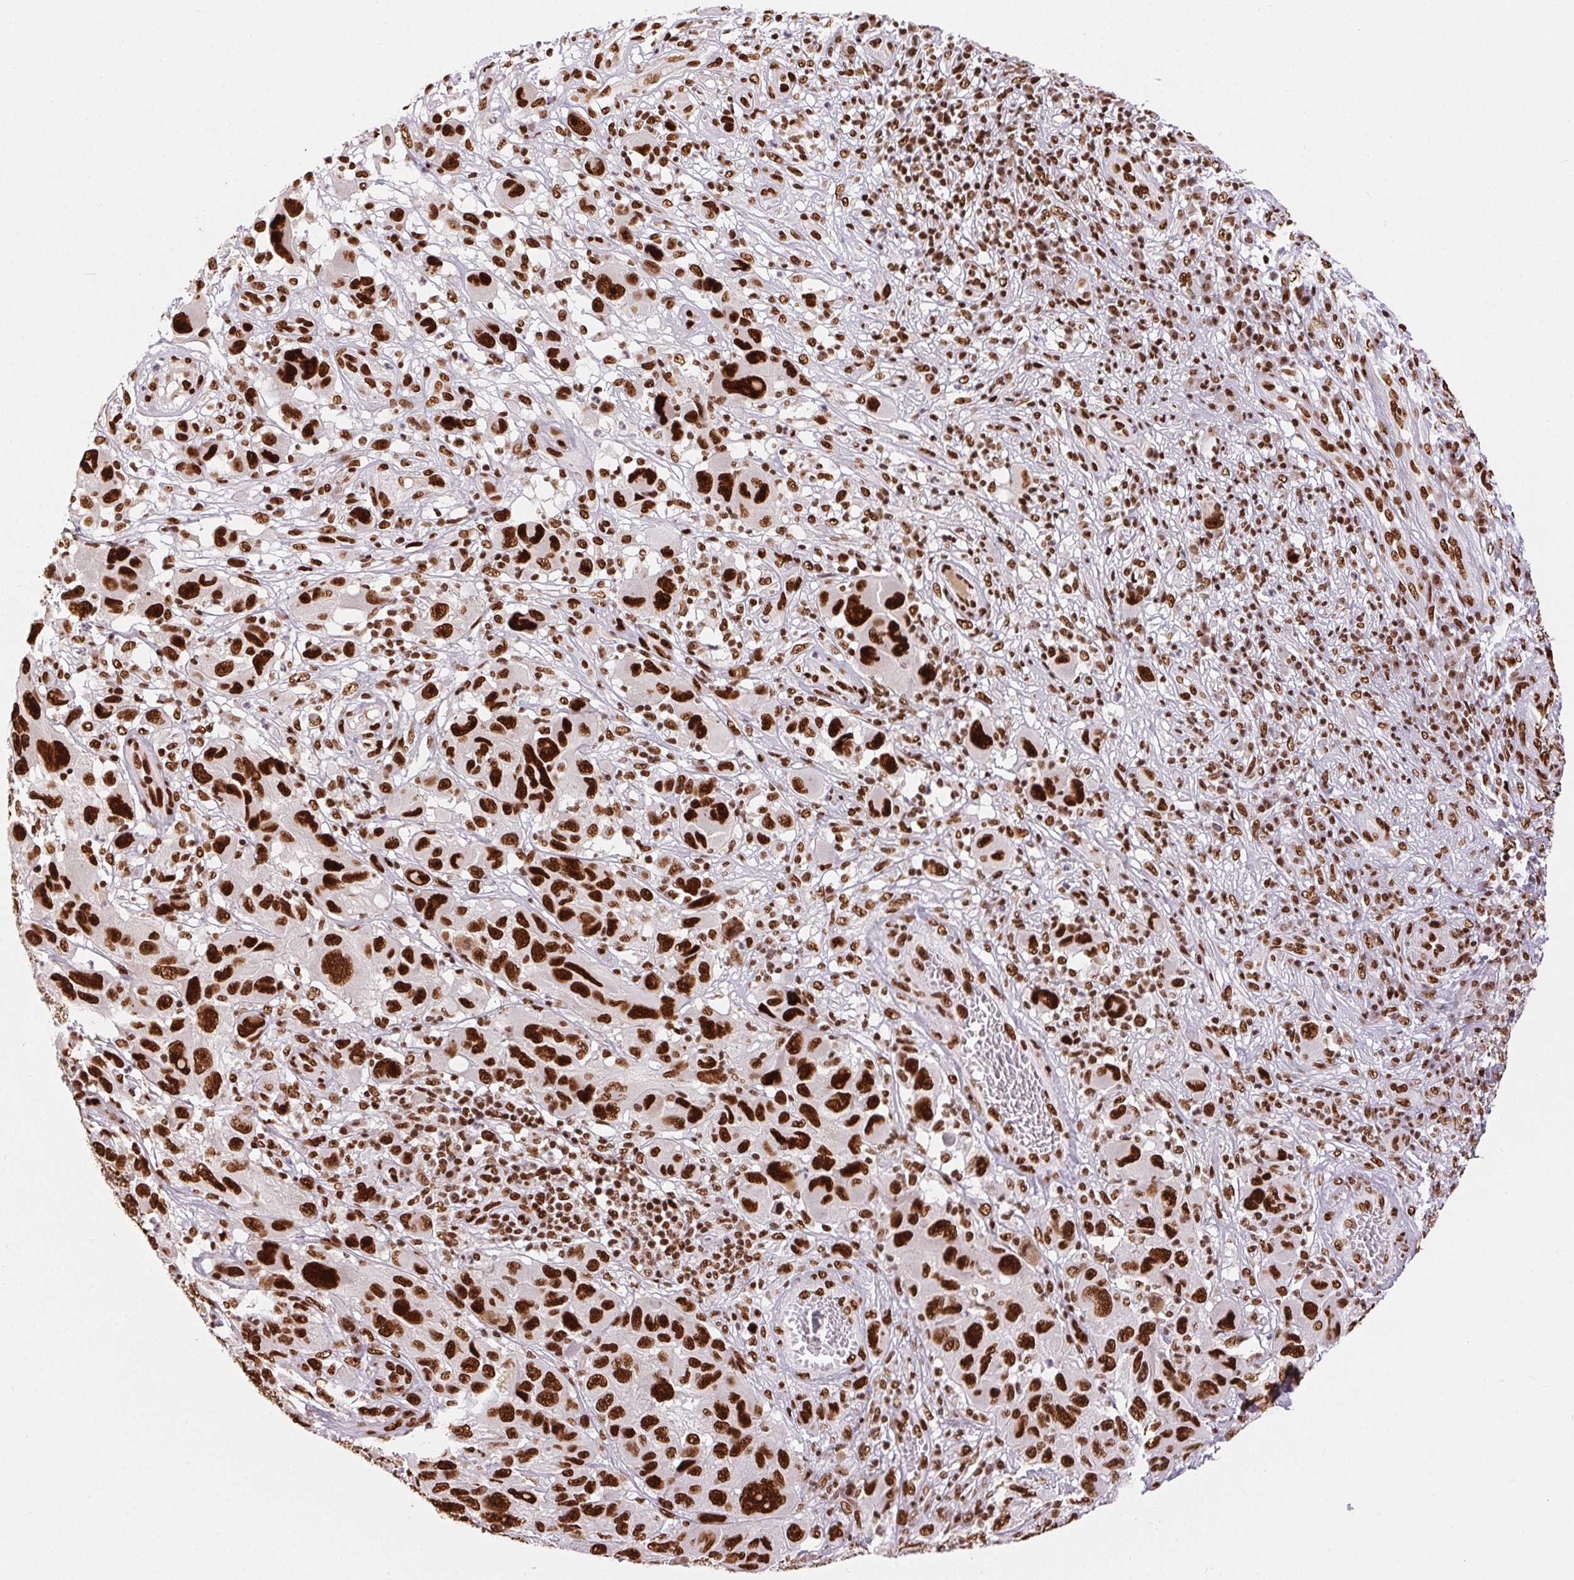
{"staining": {"intensity": "strong", "quantity": ">75%", "location": "nuclear"}, "tissue": "melanoma", "cell_type": "Tumor cells", "image_type": "cancer", "snomed": [{"axis": "morphology", "description": "Malignant melanoma, NOS"}, {"axis": "topography", "description": "Skin"}], "caption": "About >75% of tumor cells in human melanoma display strong nuclear protein positivity as visualized by brown immunohistochemical staining.", "gene": "ZNF80", "patient": {"sex": "male", "age": 53}}